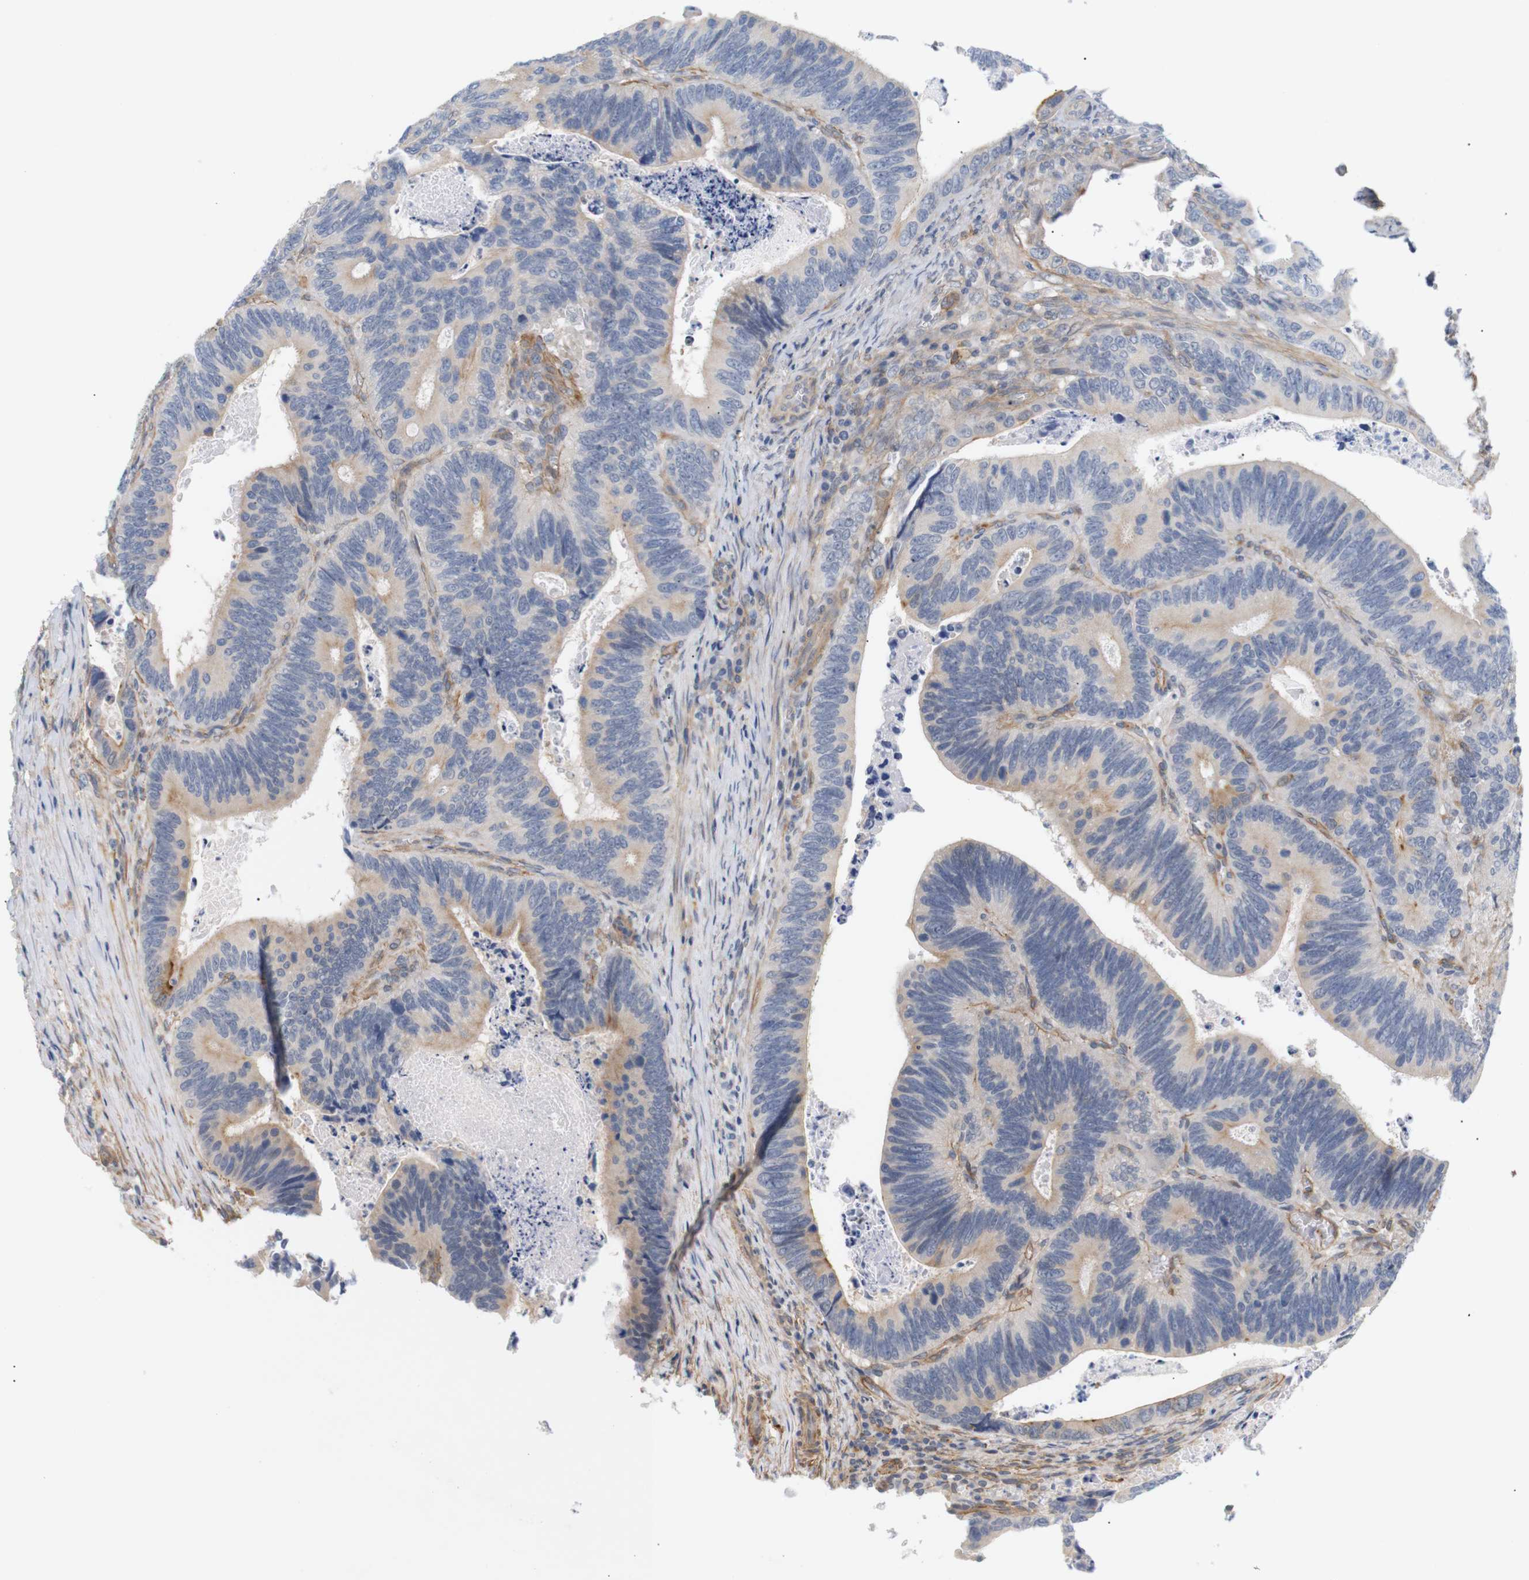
{"staining": {"intensity": "weak", "quantity": ">75%", "location": "cytoplasmic/membranous"}, "tissue": "colorectal cancer", "cell_type": "Tumor cells", "image_type": "cancer", "snomed": [{"axis": "morphology", "description": "Inflammation, NOS"}, {"axis": "morphology", "description": "Adenocarcinoma, NOS"}, {"axis": "topography", "description": "Colon"}], "caption": "The immunohistochemical stain highlights weak cytoplasmic/membranous positivity in tumor cells of adenocarcinoma (colorectal) tissue. The protein of interest is stained brown, and the nuclei are stained in blue (DAB (3,3'-diaminobenzidine) IHC with brightfield microscopy, high magnification).", "gene": "STMN3", "patient": {"sex": "male", "age": 72}}